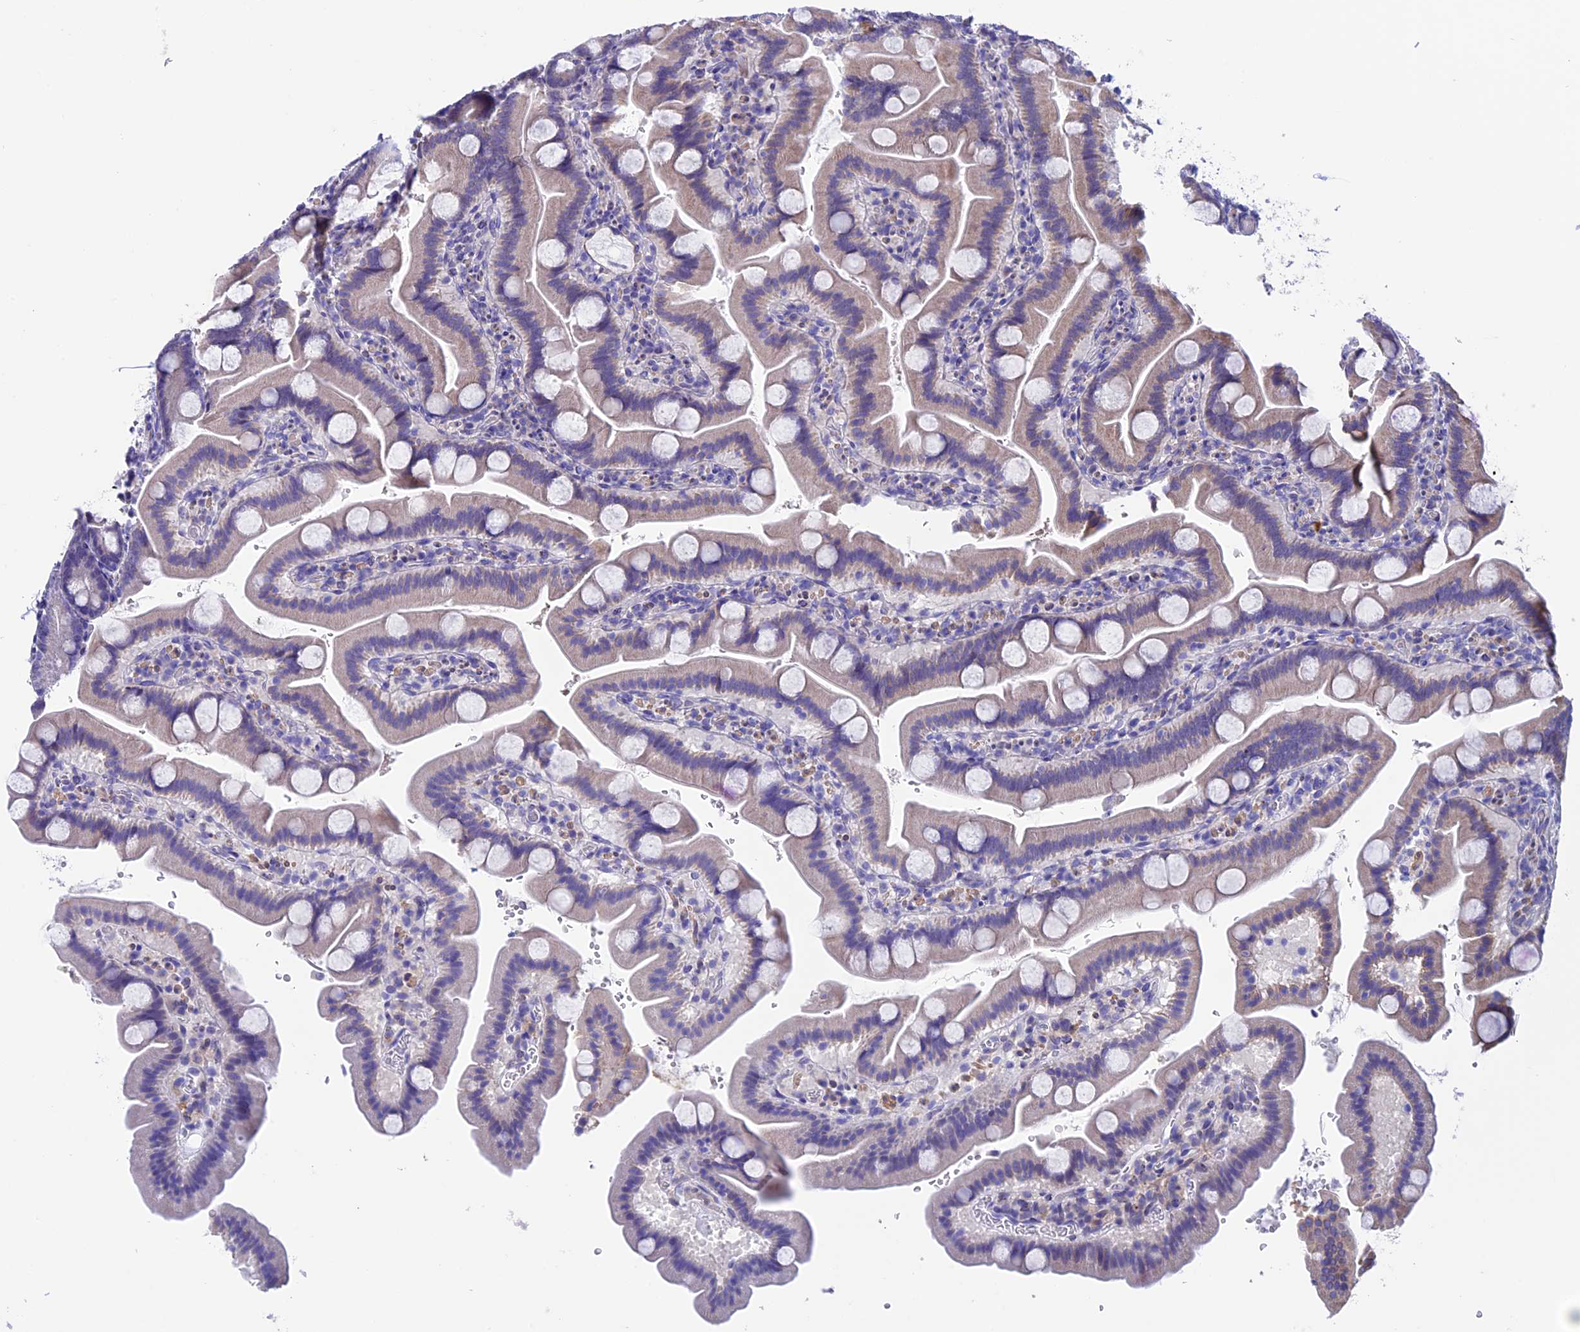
{"staining": {"intensity": "weak", "quantity": "<25%", "location": "cytoplasmic/membranous"}, "tissue": "duodenum", "cell_type": "Glandular cells", "image_type": "normal", "snomed": [{"axis": "morphology", "description": "Normal tissue, NOS"}, {"axis": "topography", "description": "Duodenum"}], "caption": "Immunohistochemistry photomicrograph of normal human duodenum stained for a protein (brown), which demonstrates no positivity in glandular cells.", "gene": "IGSF6", "patient": {"sex": "male", "age": 55}}